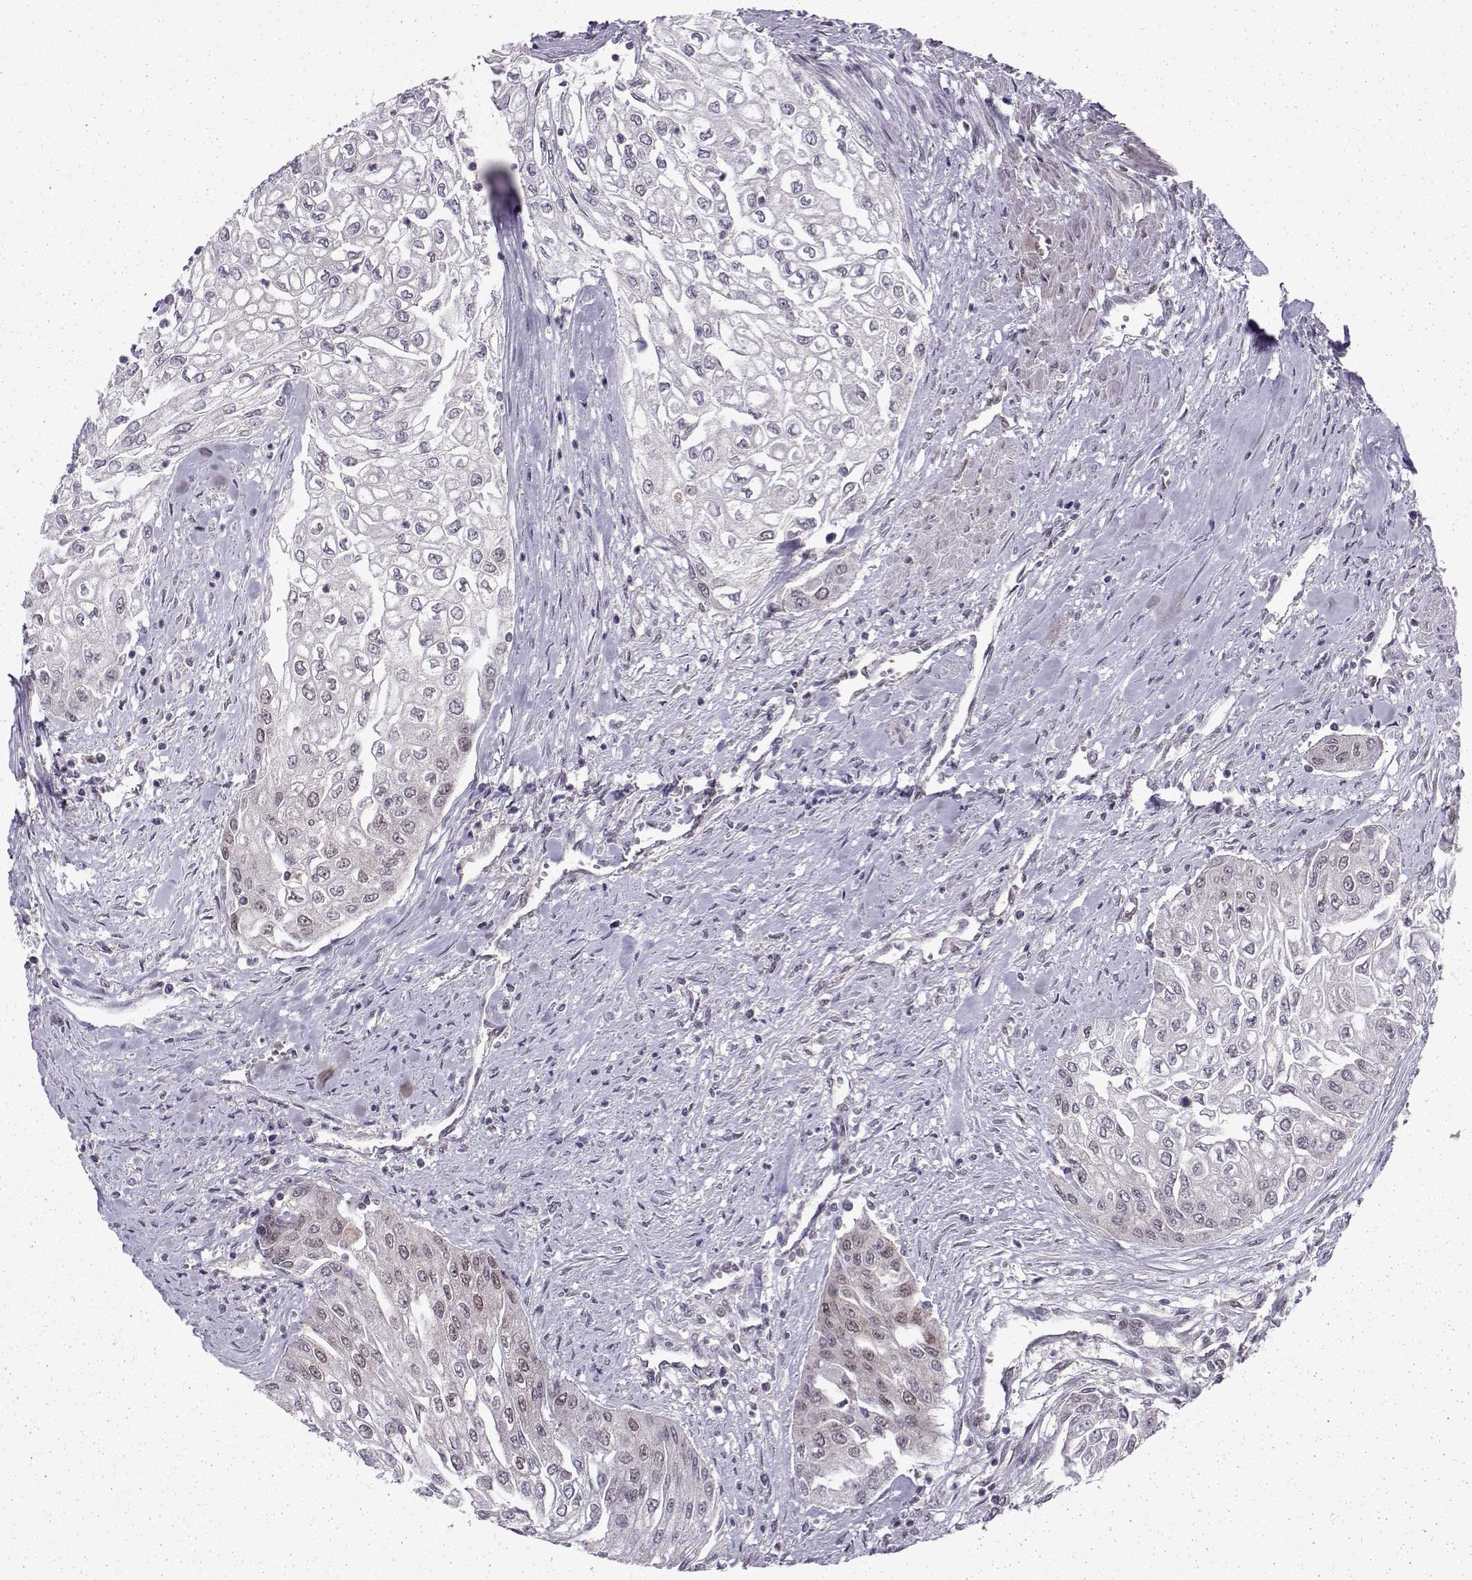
{"staining": {"intensity": "negative", "quantity": "none", "location": "none"}, "tissue": "urothelial cancer", "cell_type": "Tumor cells", "image_type": "cancer", "snomed": [{"axis": "morphology", "description": "Urothelial carcinoma, High grade"}, {"axis": "topography", "description": "Urinary bladder"}], "caption": "Tumor cells show no significant positivity in urothelial carcinoma (high-grade).", "gene": "CDK4", "patient": {"sex": "male", "age": 62}}